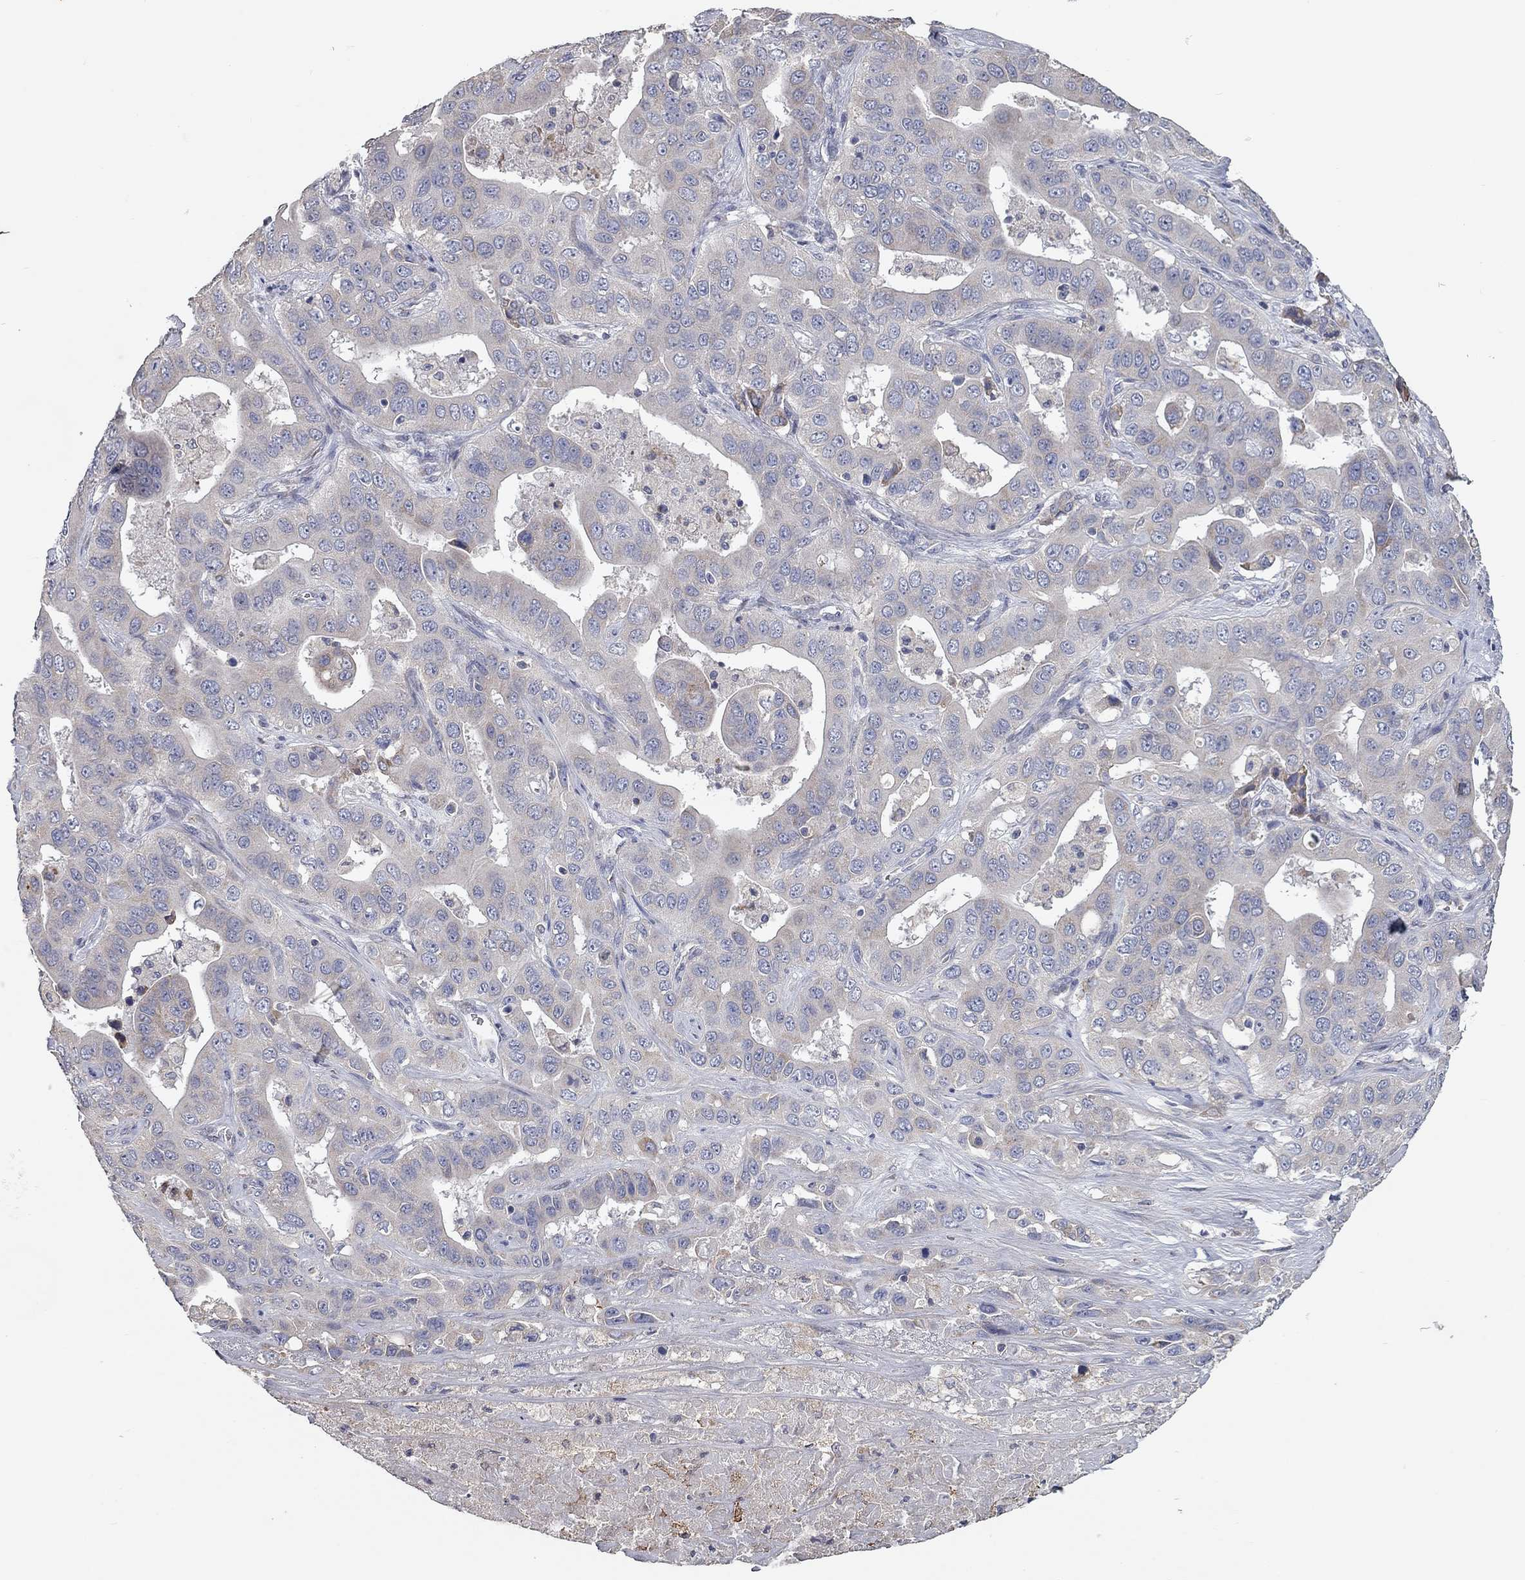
{"staining": {"intensity": "negative", "quantity": "none", "location": "none"}, "tissue": "liver cancer", "cell_type": "Tumor cells", "image_type": "cancer", "snomed": [{"axis": "morphology", "description": "Cholangiocarcinoma"}, {"axis": "topography", "description": "Liver"}], "caption": "High power microscopy photomicrograph of an immunohistochemistry (IHC) micrograph of liver cancer (cholangiocarcinoma), revealing no significant expression in tumor cells. (DAB IHC, high magnification).", "gene": "XAGE2", "patient": {"sex": "female", "age": 52}}